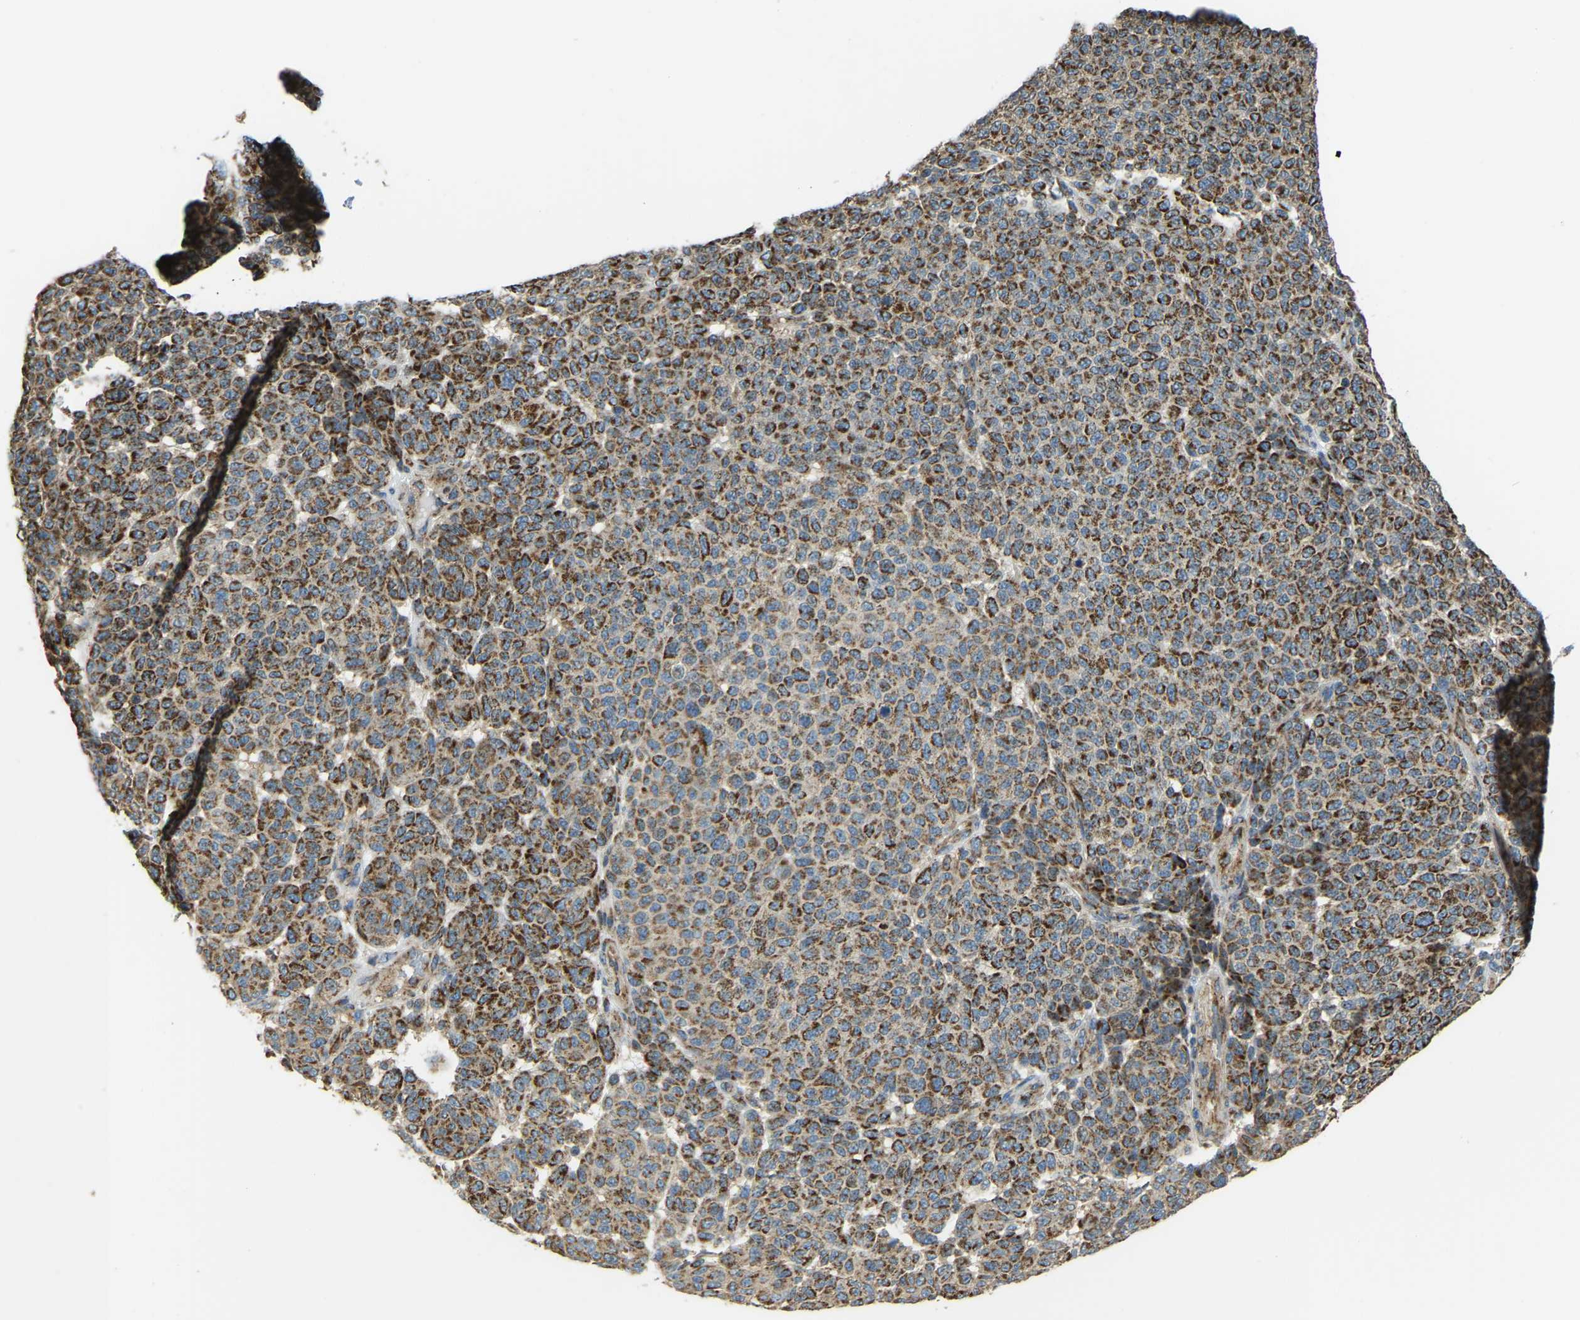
{"staining": {"intensity": "strong", "quantity": ">75%", "location": "cytoplasmic/membranous"}, "tissue": "melanoma", "cell_type": "Tumor cells", "image_type": "cancer", "snomed": [{"axis": "morphology", "description": "Malignant melanoma, NOS"}, {"axis": "topography", "description": "Skin"}], "caption": "Melanoma stained with a brown dye exhibits strong cytoplasmic/membranous positive staining in about >75% of tumor cells.", "gene": "PSMD7", "patient": {"sex": "male", "age": 59}}